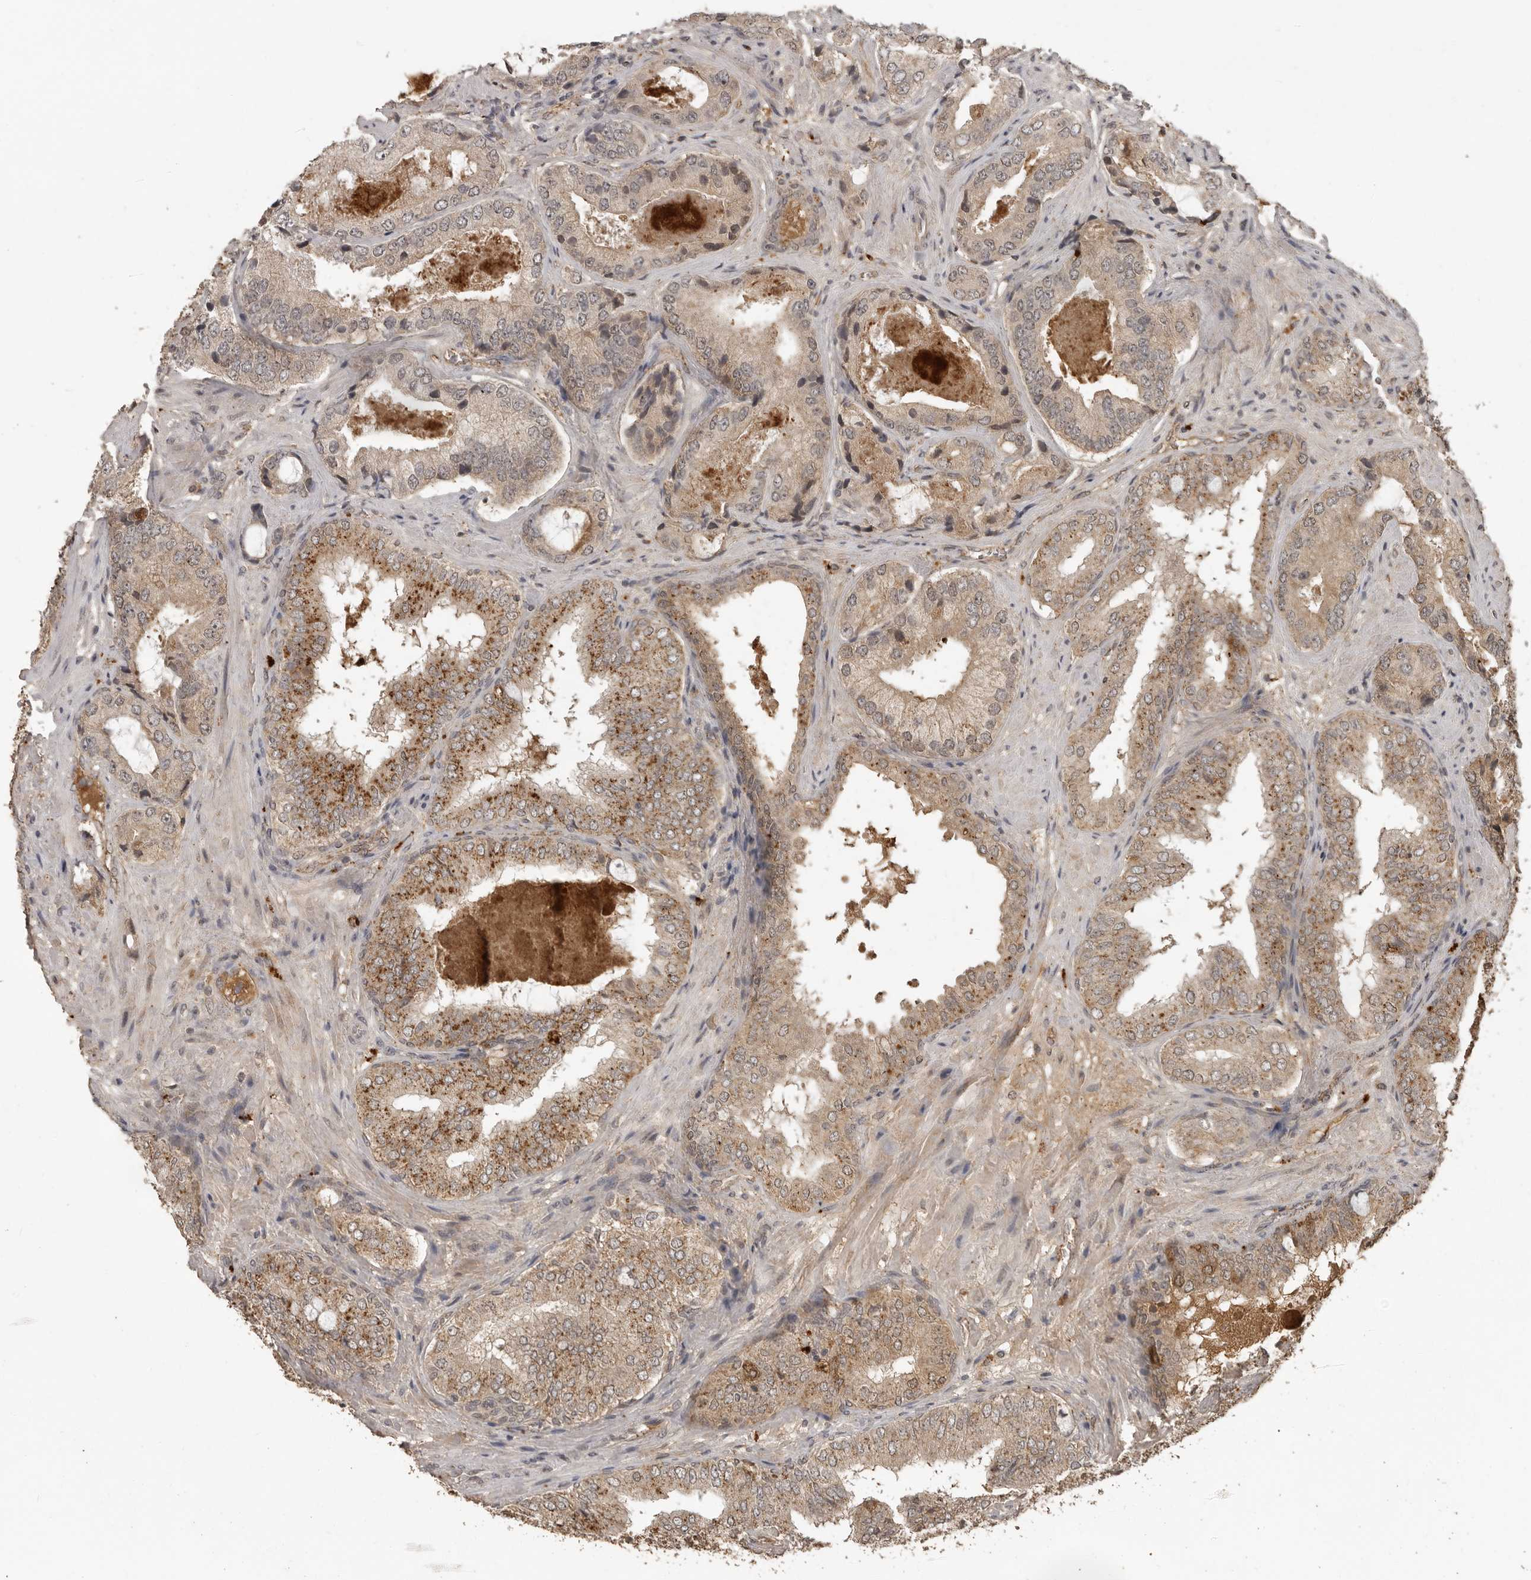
{"staining": {"intensity": "weak", "quantity": ">75%", "location": "cytoplasmic/membranous"}, "tissue": "prostate cancer", "cell_type": "Tumor cells", "image_type": "cancer", "snomed": [{"axis": "morphology", "description": "Normal tissue, NOS"}, {"axis": "morphology", "description": "Adenocarcinoma, High grade"}, {"axis": "topography", "description": "Prostate"}, {"axis": "topography", "description": "Peripheral nerve tissue"}], "caption": "Immunohistochemical staining of human prostate cancer (adenocarcinoma (high-grade)) demonstrates low levels of weak cytoplasmic/membranous protein expression in about >75% of tumor cells. (DAB IHC with brightfield microscopy, high magnification).", "gene": "CTF1", "patient": {"sex": "male", "age": 59}}